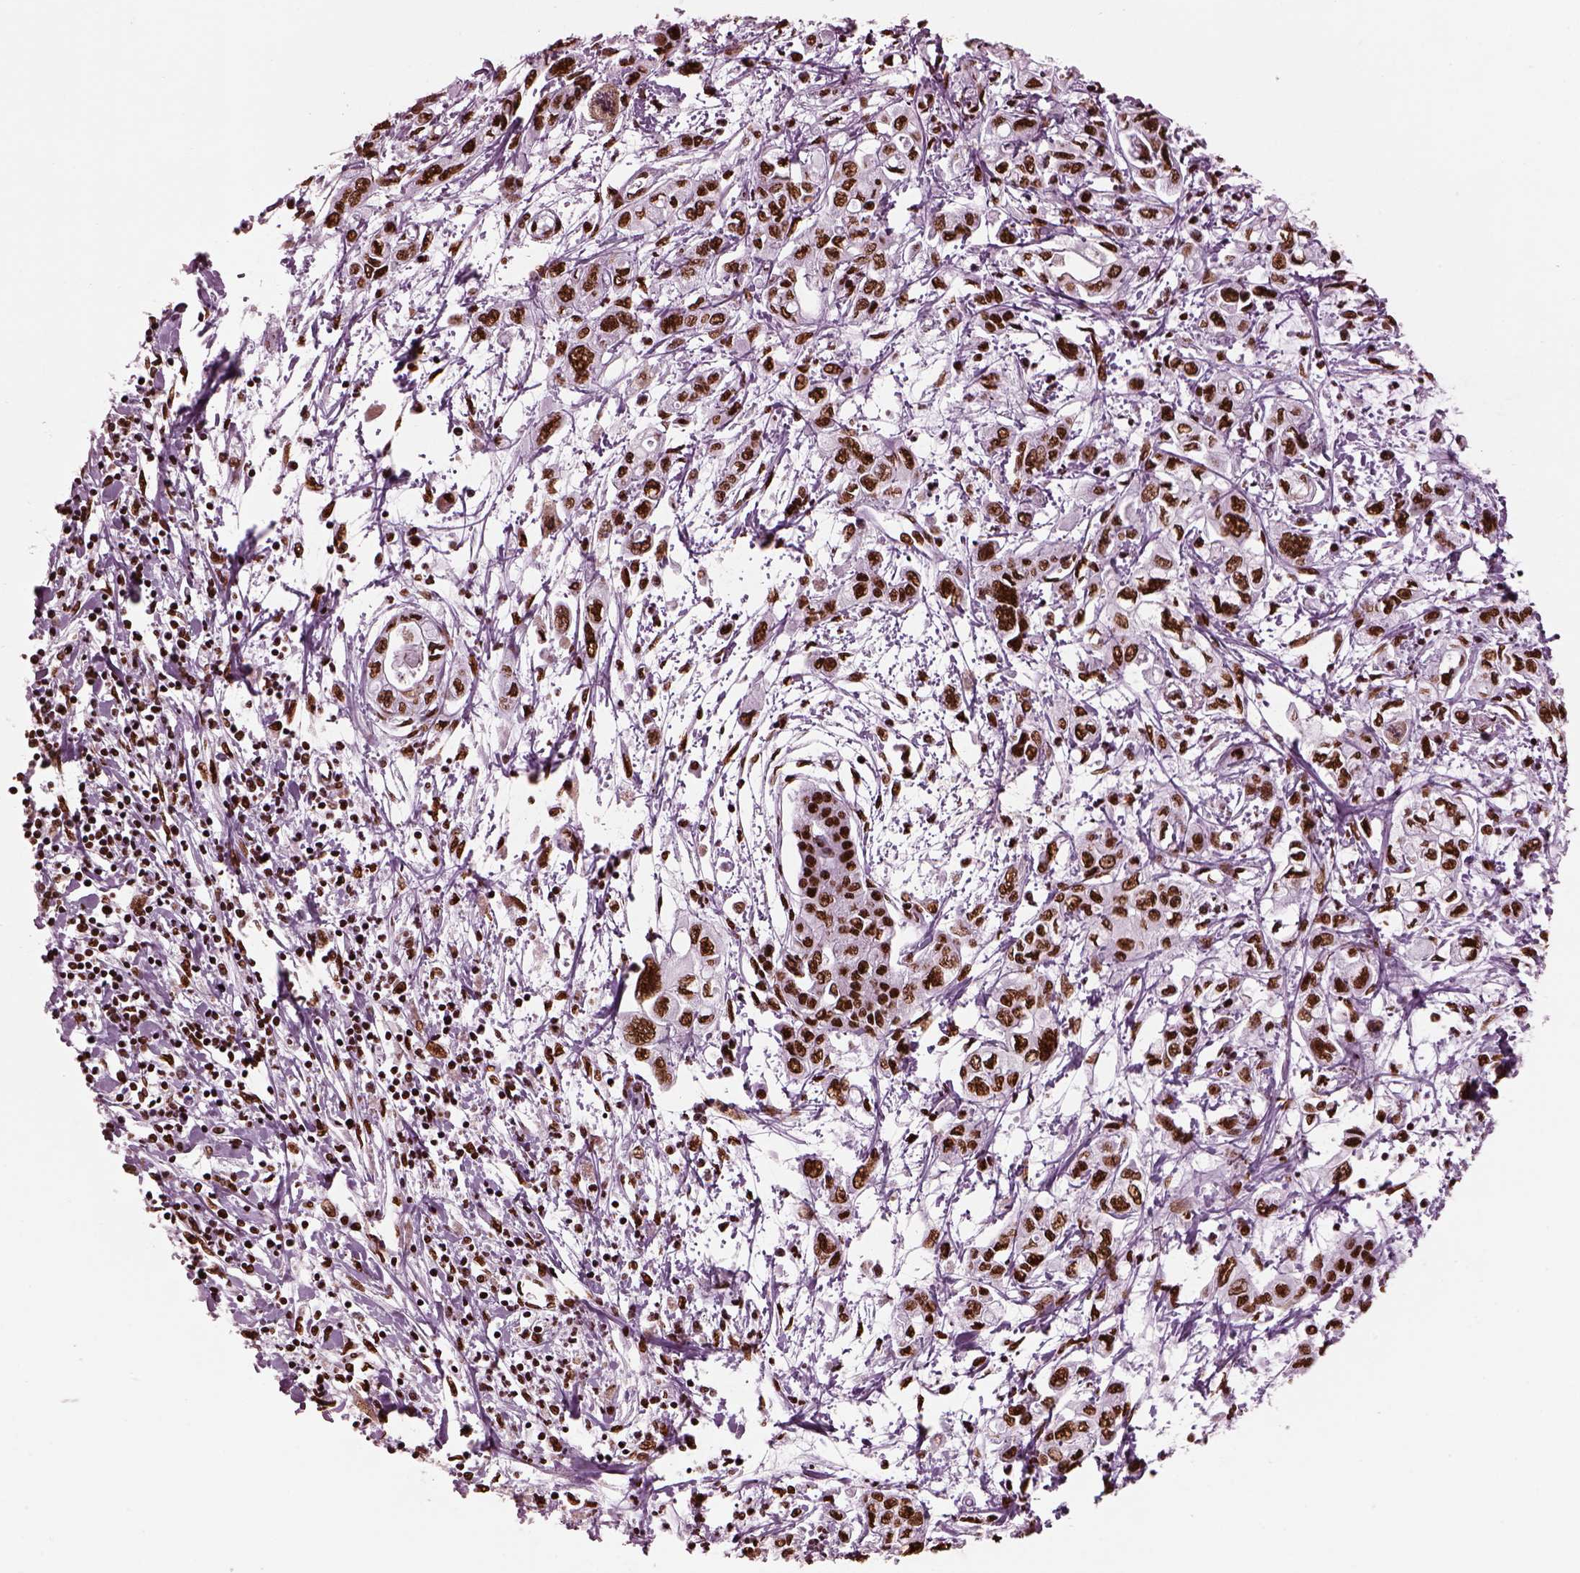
{"staining": {"intensity": "strong", "quantity": ">75%", "location": "nuclear"}, "tissue": "pancreatic cancer", "cell_type": "Tumor cells", "image_type": "cancer", "snomed": [{"axis": "morphology", "description": "Adenocarcinoma, NOS"}, {"axis": "topography", "description": "Pancreas"}], "caption": "Tumor cells reveal high levels of strong nuclear positivity in about >75% of cells in human pancreatic cancer (adenocarcinoma).", "gene": "CBFA2T3", "patient": {"sex": "male", "age": 54}}